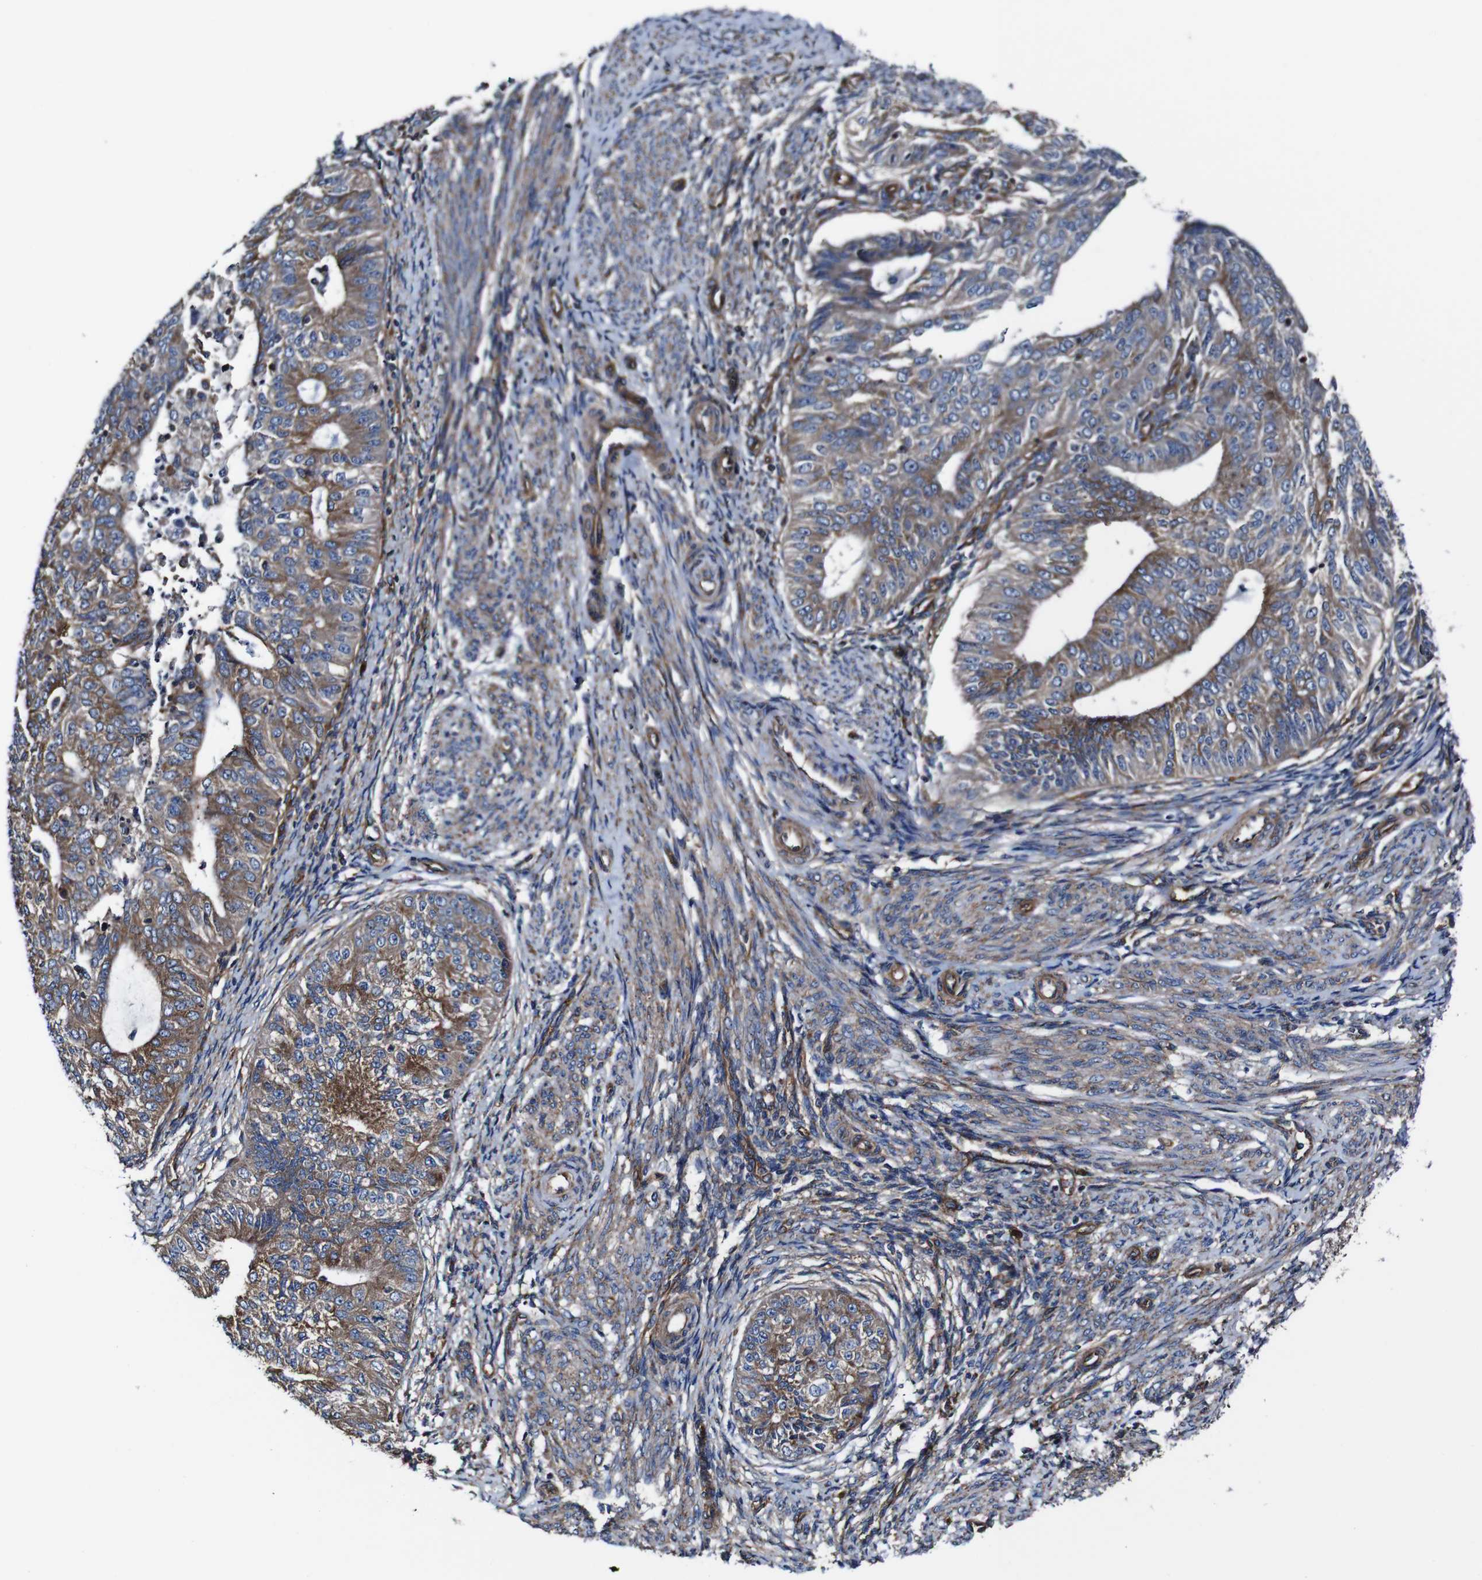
{"staining": {"intensity": "strong", "quantity": "25%-75%", "location": "cytoplasmic/membranous"}, "tissue": "endometrial cancer", "cell_type": "Tumor cells", "image_type": "cancer", "snomed": [{"axis": "morphology", "description": "Adenocarcinoma, NOS"}, {"axis": "topography", "description": "Endometrium"}], "caption": "This micrograph reveals immunohistochemistry staining of endometrial adenocarcinoma, with high strong cytoplasmic/membranous positivity in approximately 25%-75% of tumor cells.", "gene": "CSF1R", "patient": {"sex": "female", "age": 32}}